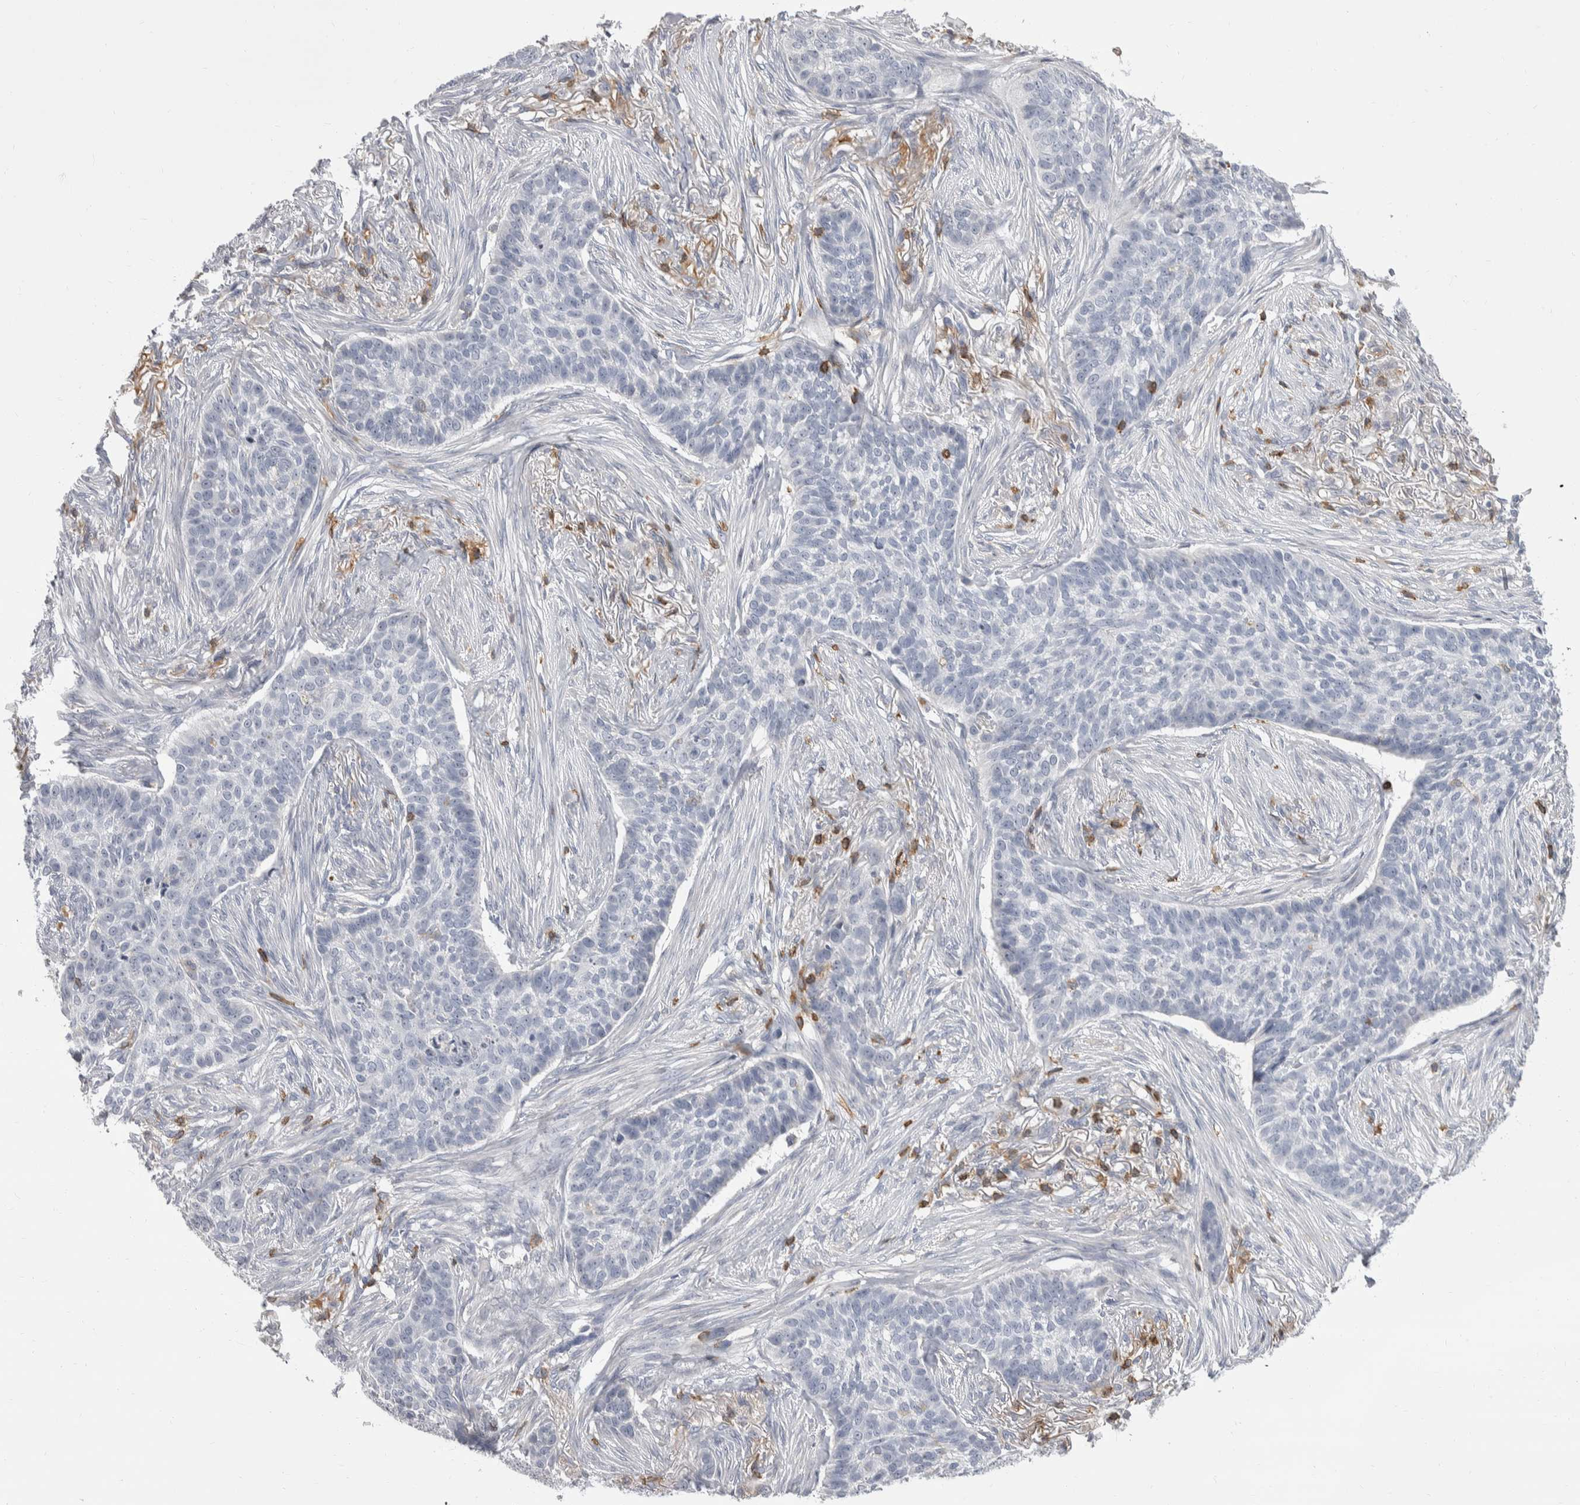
{"staining": {"intensity": "negative", "quantity": "none", "location": "none"}, "tissue": "skin cancer", "cell_type": "Tumor cells", "image_type": "cancer", "snomed": [{"axis": "morphology", "description": "Basal cell carcinoma"}, {"axis": "topography", "description": "Skin"}], "caption": "A histopathology image of human basal cell carcinoma (skin) is negative for staining in tumor cells. (Stains: DAB IHC with hematoxylin counter stain, Microscopy: brightfield microscopy at high magnification).", "gene": "CEP295NL", "patient": {"sex": "male", "age": 85}}